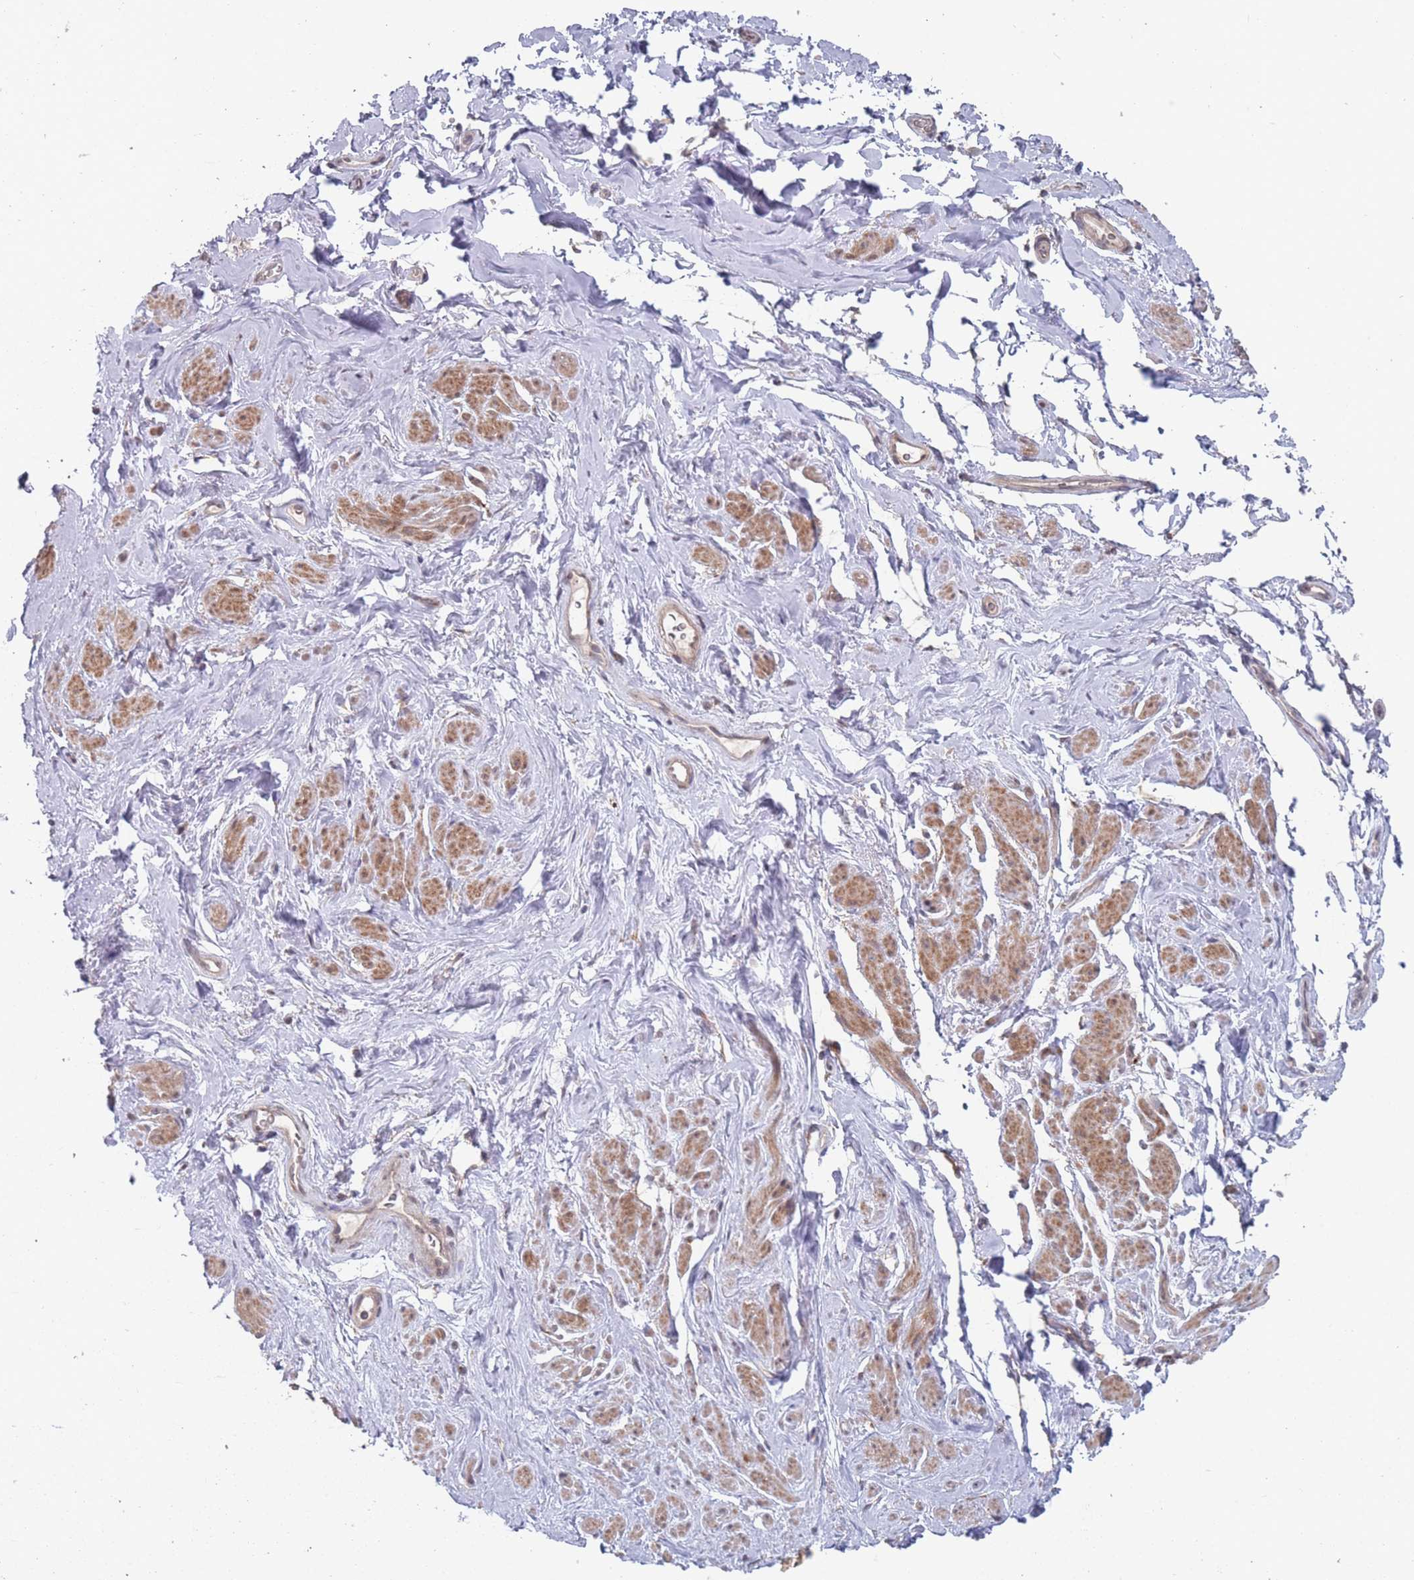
{"staining": {"intensity": "moderate", "quantity": ">75%", "location": "cytoplasmic/membranous"}, "tissue": "smooth muscle", "cell_type": "Smooth muscle cells", "image_type": "normal", "snomed": [{"axis": "morphology", "description": "Normal tissue, NOS"}, {"axis": "topography", "description": "Smooth muscle"}, {"axis": "topography", "description": "Peripheral nerve tissue"}], "caption": "This micrograph reveals immunohistochemistry staining of unremarkable human smooth muscle, with medium moderate cytoplasmic/membranous staining in approximately >75% of smooth muscle cells.", "gene": "CNTRL", "patient": {"sex": "male", "age": 69}}